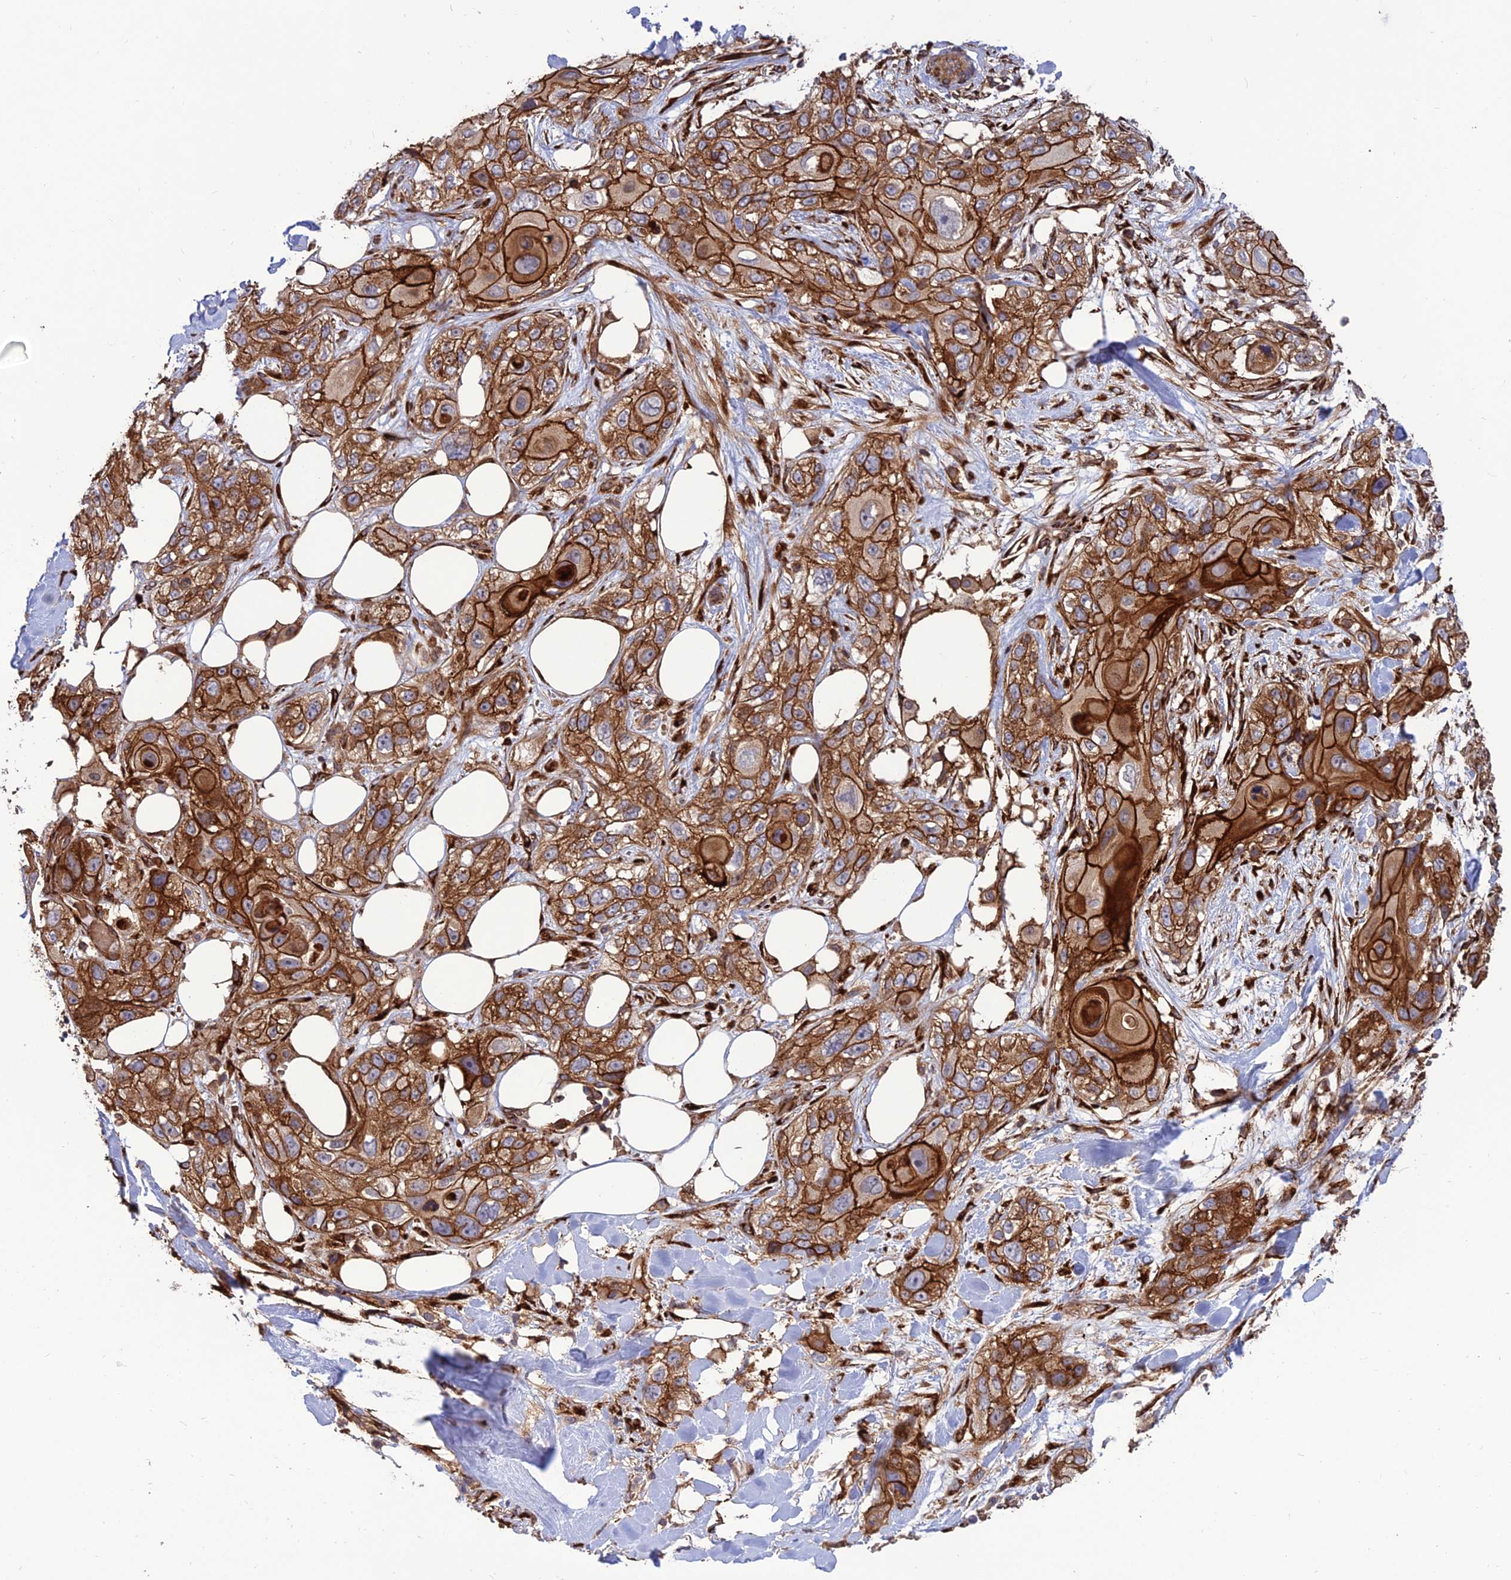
{"staining": {"intensity": "strong", "quantity": "25%-75%", "location": "cytoplasmic/membranous"}, "tissue": "skin cancer", "cell_type": "Tumor cells", "image_type": "cancer", "snomed": [{"axis": "morphology", "description": "Normal tissue, NOS"}, {"axis": "morphology", "description": "Squamous cell carcinoma, NOS"}, {"axis": "topography", "description": "Skin"}], "caption": "Immunohistochemistry (IHC) of human squamous cell carcinoma (skin) demonstrates high levels of strong cytoplasmic/membranous staining in about 25%-75% of tumor cells.", "gene": "CRTAP", "patient": {"sex": "male", "age": 72}}